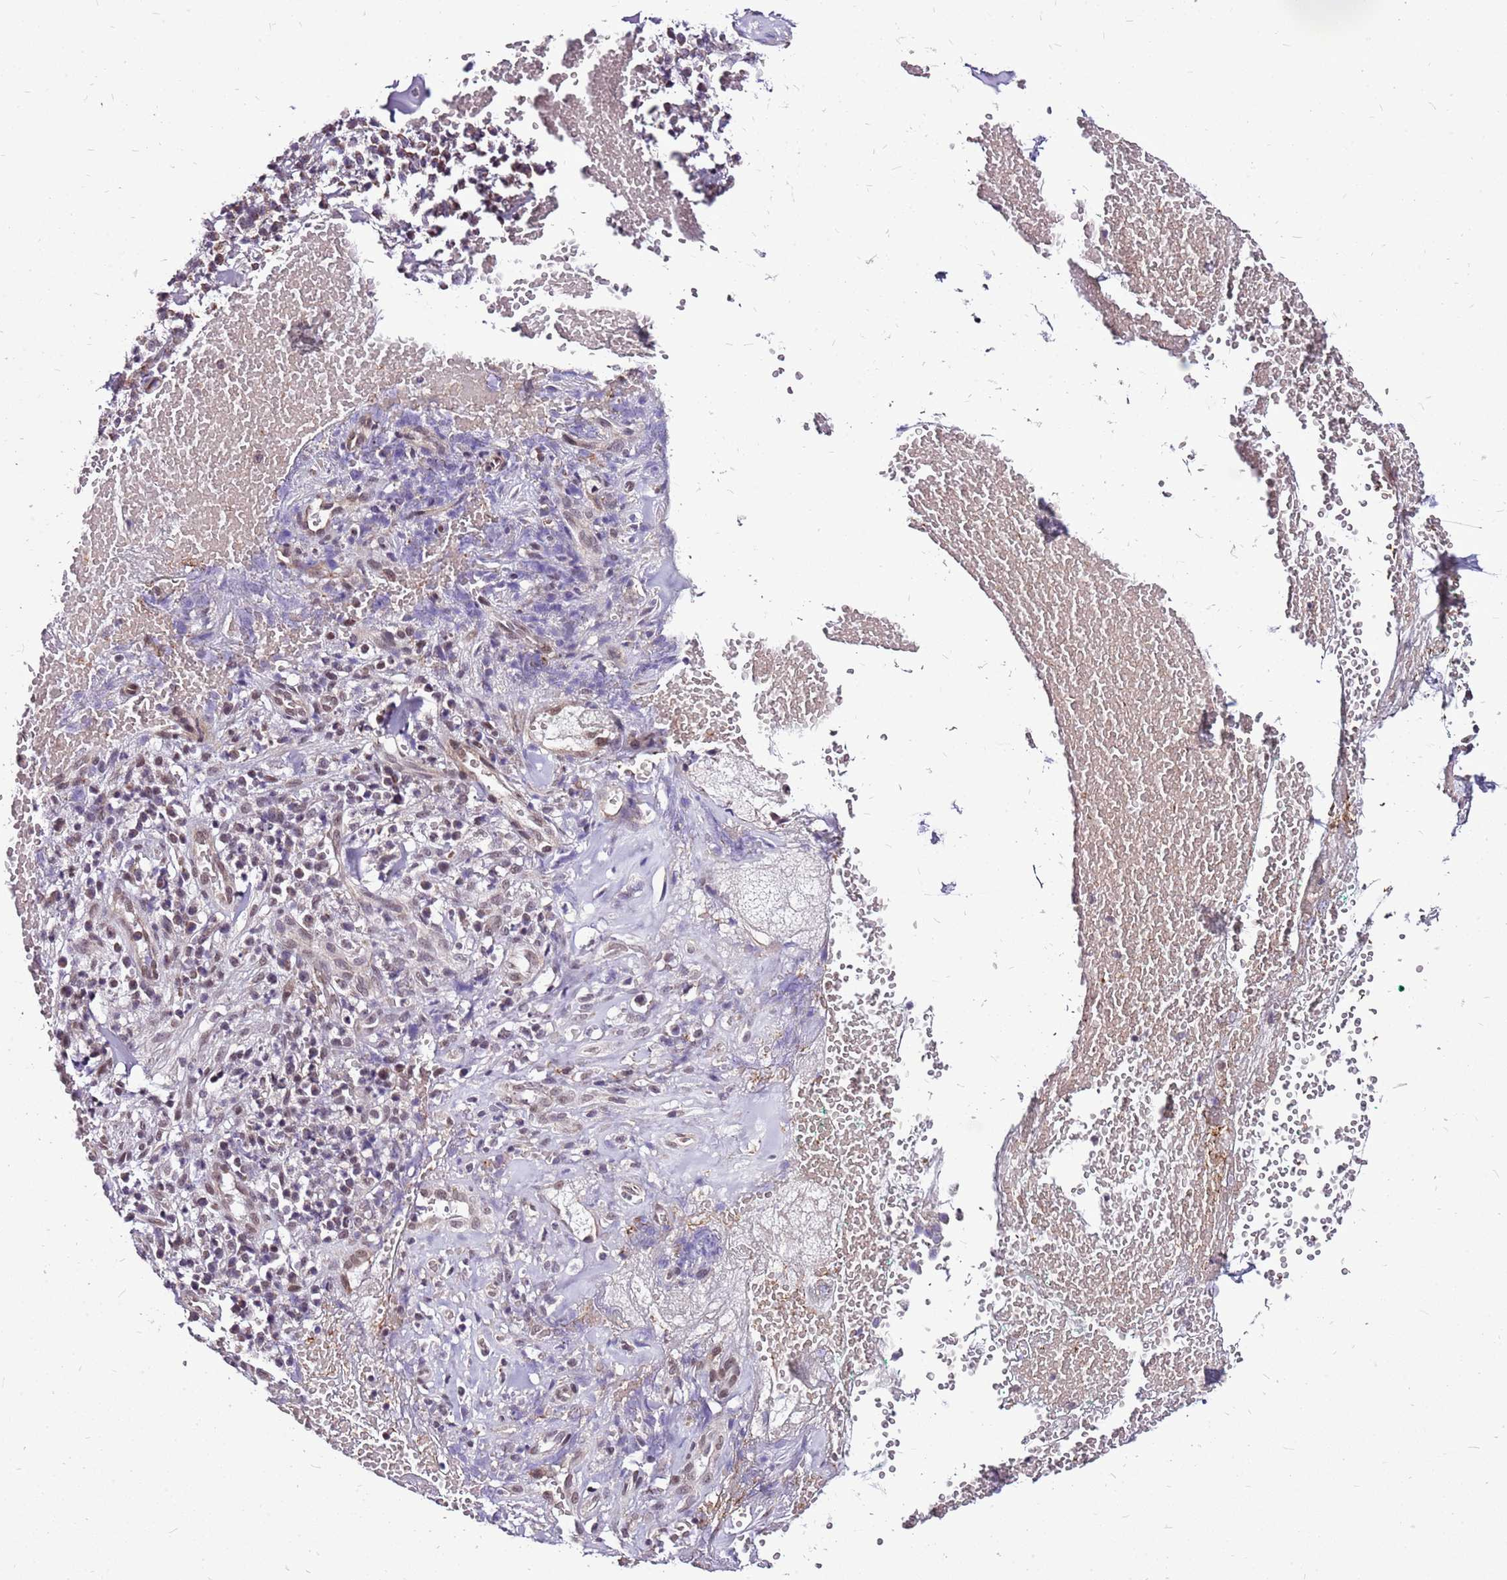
{"staining": {"intensity": "negative", "quantity": "none", "location": "none"}, "tissue": "adipose tissue", "cell_type": "Adipocytes", "image_type": "normal", "snomed": [{"axis": "morphology", "description": "Normal tissue, NOS"}, {"axis": "morphology", "description": "Basal cell carcinoma"}, {"axis": "topography", "description": "Cartilage tissue"}, {"axis": "topography", "description": "Nasopharynx"}, {"axis": "topography", "description": "Oral tissue"}], "caption": "This is a photomicrograph of IHC staining of unremarkable adipose tissue, which shows no expression in adipocytes. (DAB (3,3'-diaminobenzidine) immunohistochemistry, high magnification).", "gene": "CCDC166", "patient": {"sex": "female", "age": 77}}